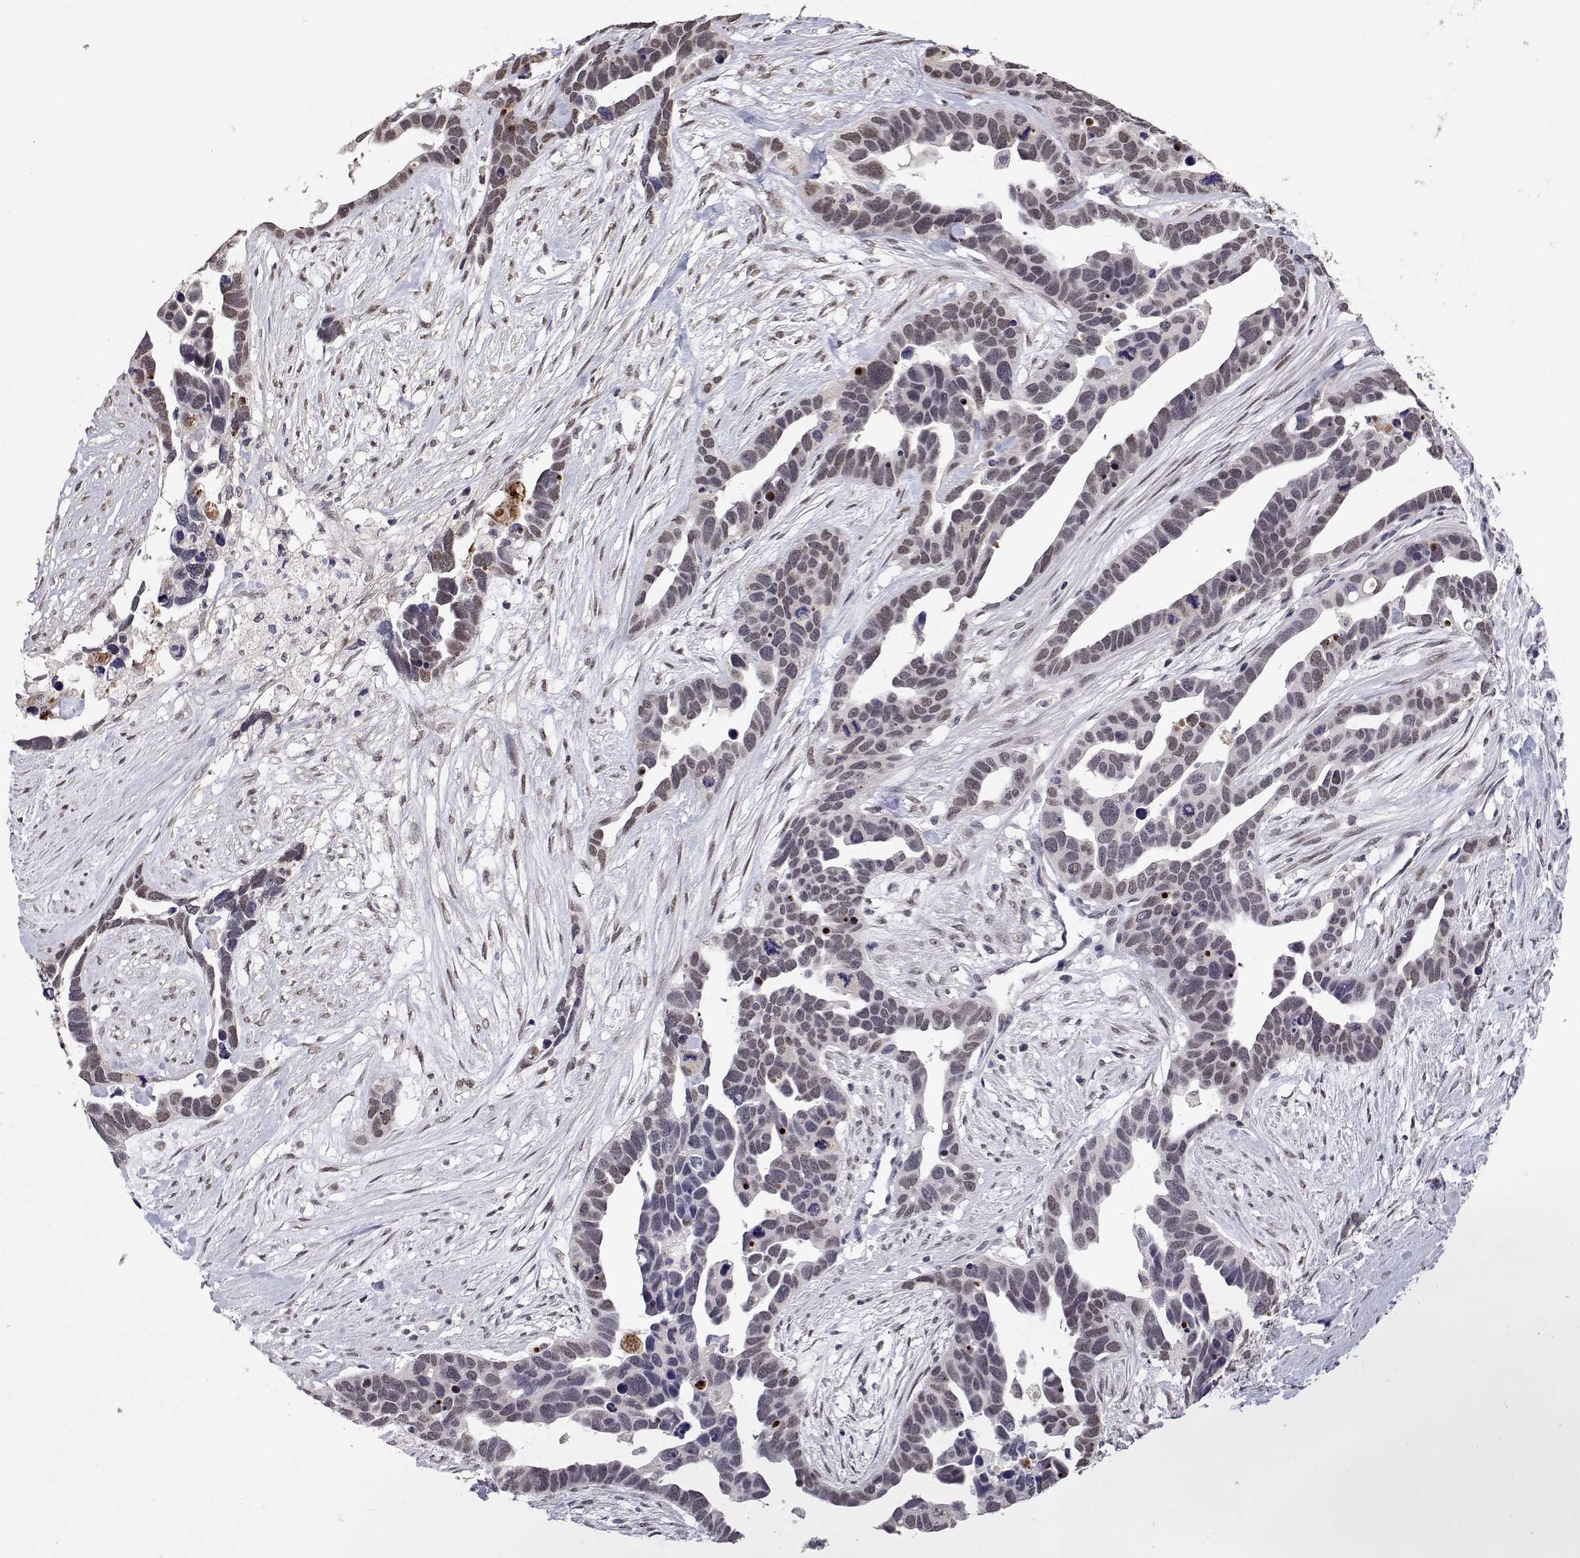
{"staining": {"intensity": "weak", "quantity": "<25%", "location": "nuclear"}, "tissue": "ovarian cancer", "cell_type": "Tumor cells", "image_type": "cancer", "snomed": [{"axis": "morphology", "description": "Cystadenocarcinoma, serous, NOS"}, {"axis": "topography", "description": "Ovary"}], "caption": "Tumor cells show no significant protein expression in ovarian cancer (serous cystadenocarcinoma).", "gene": "HNRNPA0", "patient": {"sex": "female", "age": 54}}